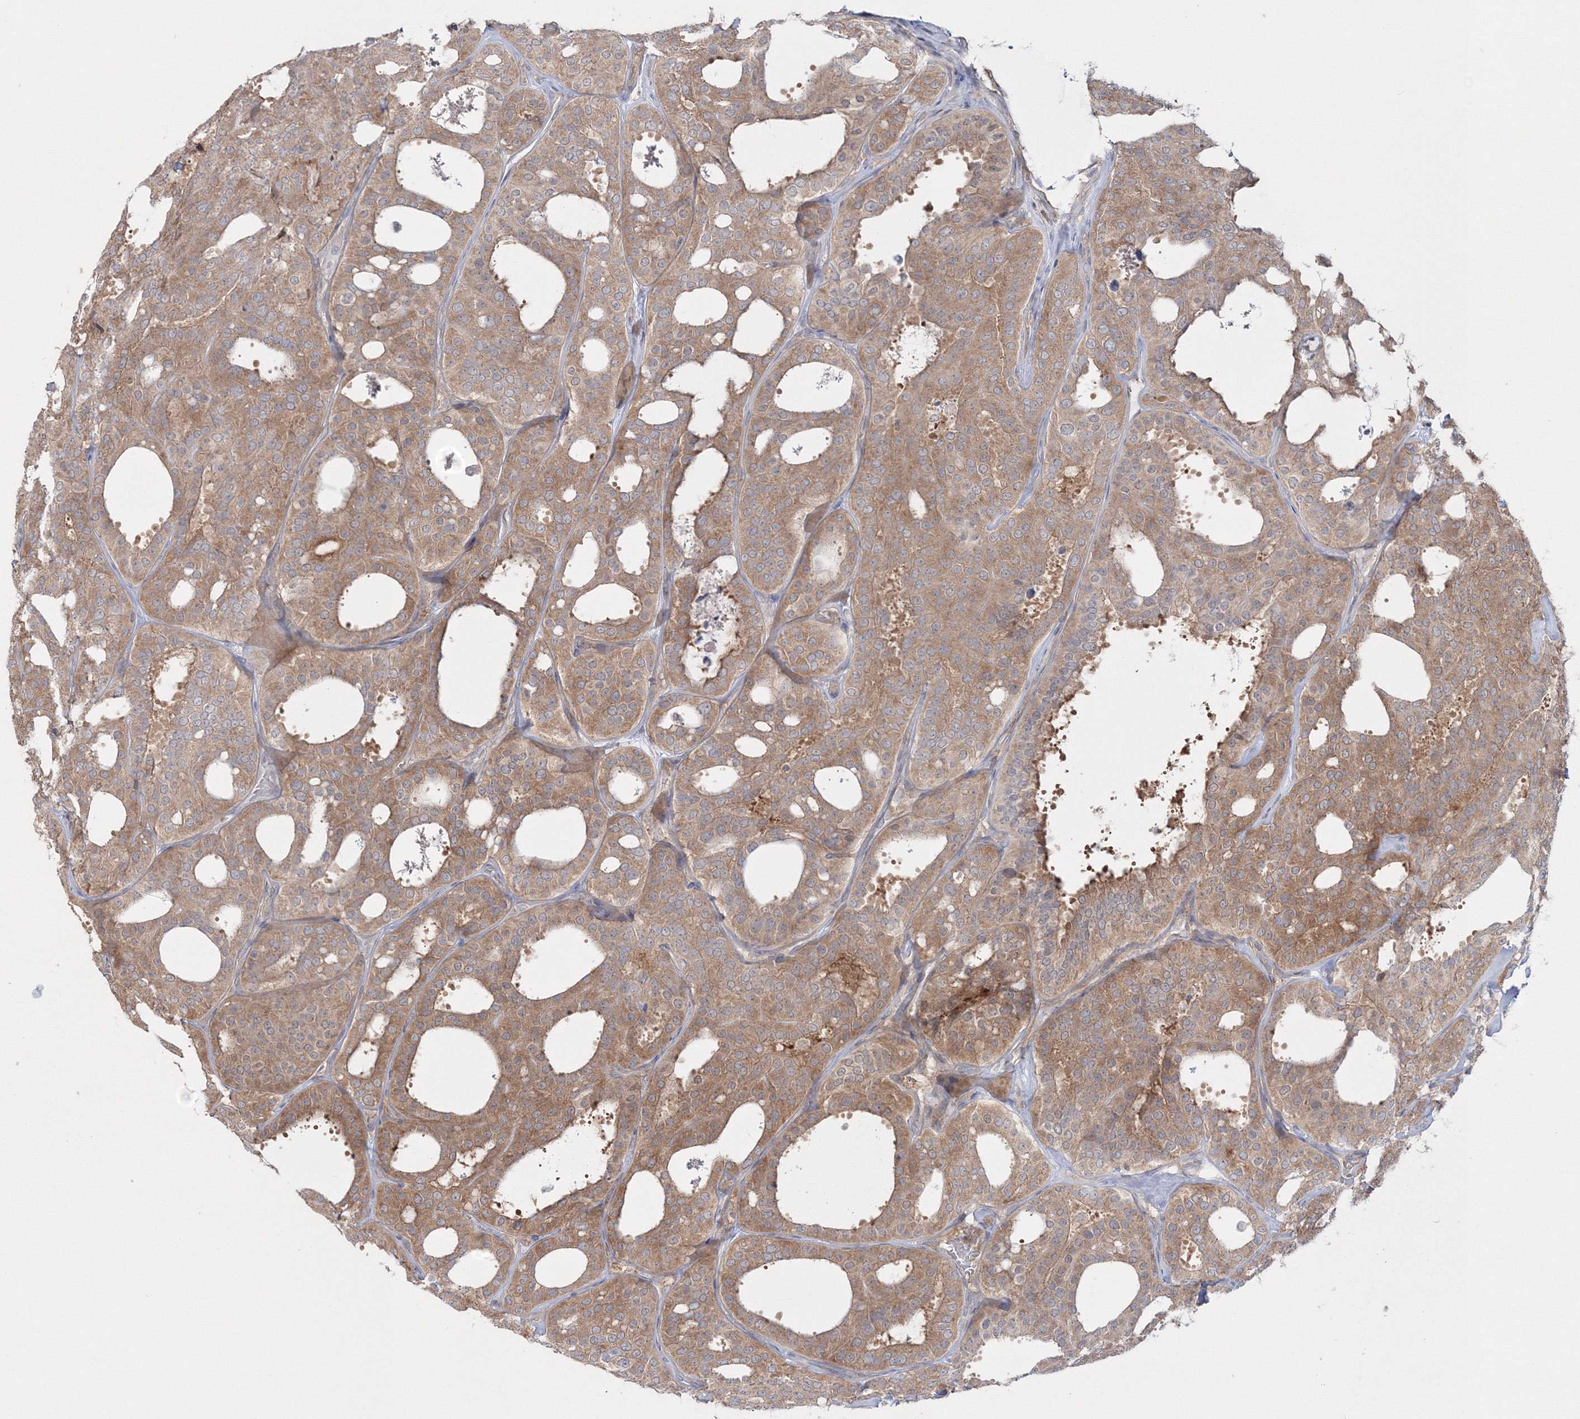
{"staining": {"intensity": "moderate", "quantity": ">75%", "location": "cytoplasmic/membranous"}, "tissue": "thyroid cancer", "cell_type": "Tumor cells", "image_type": "cancer", "snomed": [{"axis": "morphology", "description": "Follicular adenoma carcinoma, NOS"}, {"axis": "topography", "description": "Thyroid gland"}], "caption": "This is an image of immunohistochemistry staining of thyroid cancer (follicular adenoma carcinoma), which shows moderate positivity in the cytoplasmic/membranous of tumor cells.", "gene": "IPMK", "patient": {"sex": "male", "age": 75}}